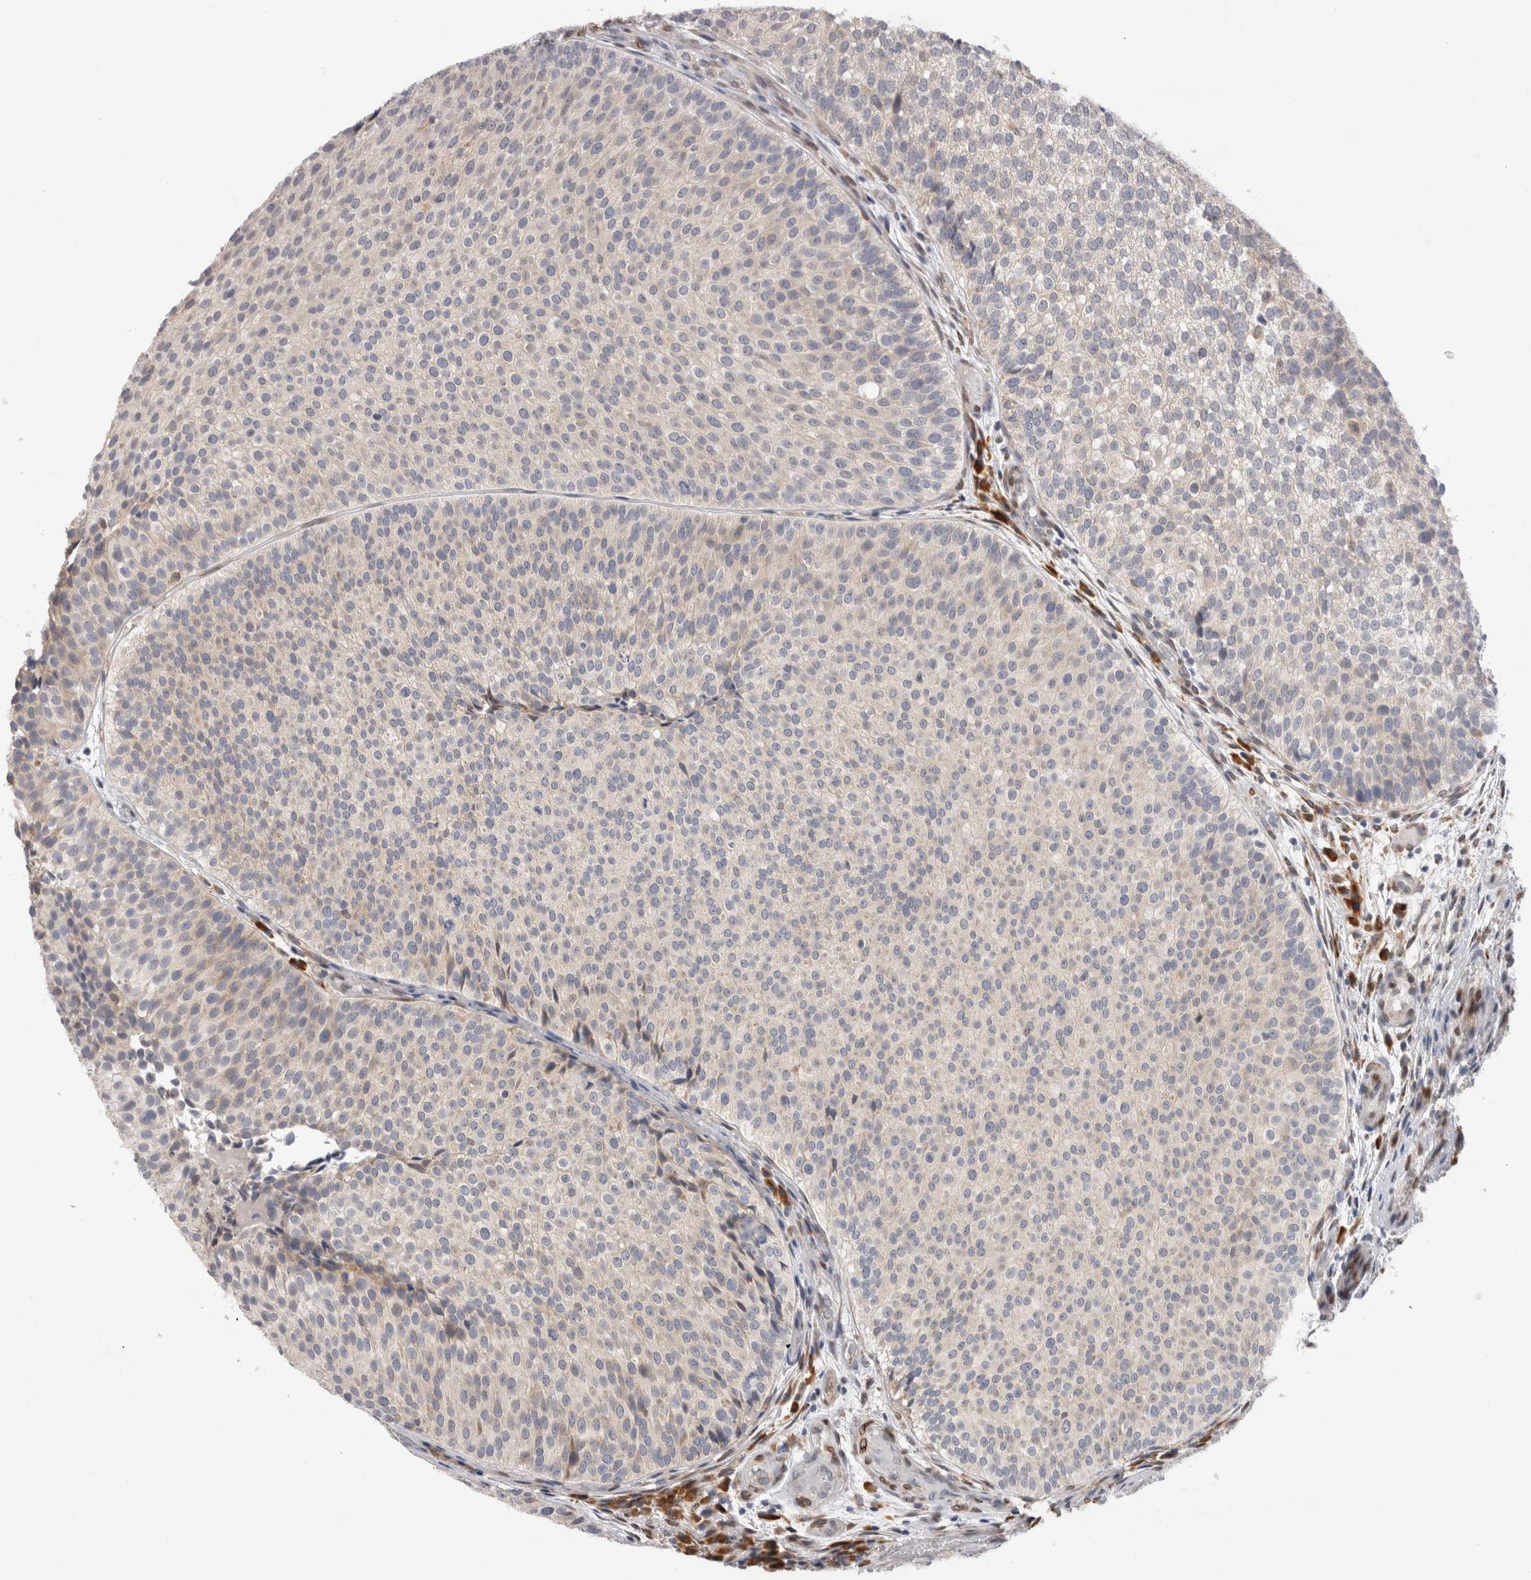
{"staining": {"intensity": "negative", "quantity": "none", "location": "none"}, "tissue": "urothelial cancer", "cell_type": "Tumor cells", "image_type": "cancer", "snomed": [{"axis": "morphology", "description": "Urothelial carcinoma, Low grade"}, {"axis": "topography", "description": "Urinary bladder"}], "caption": "Human urothelial carcinoma (low-grade) stained for a protein using immunohistochemistry displays no expression in tumor cells.", "gene": "VCPIP1", "patient": {"sex": "male", "age": 86}}